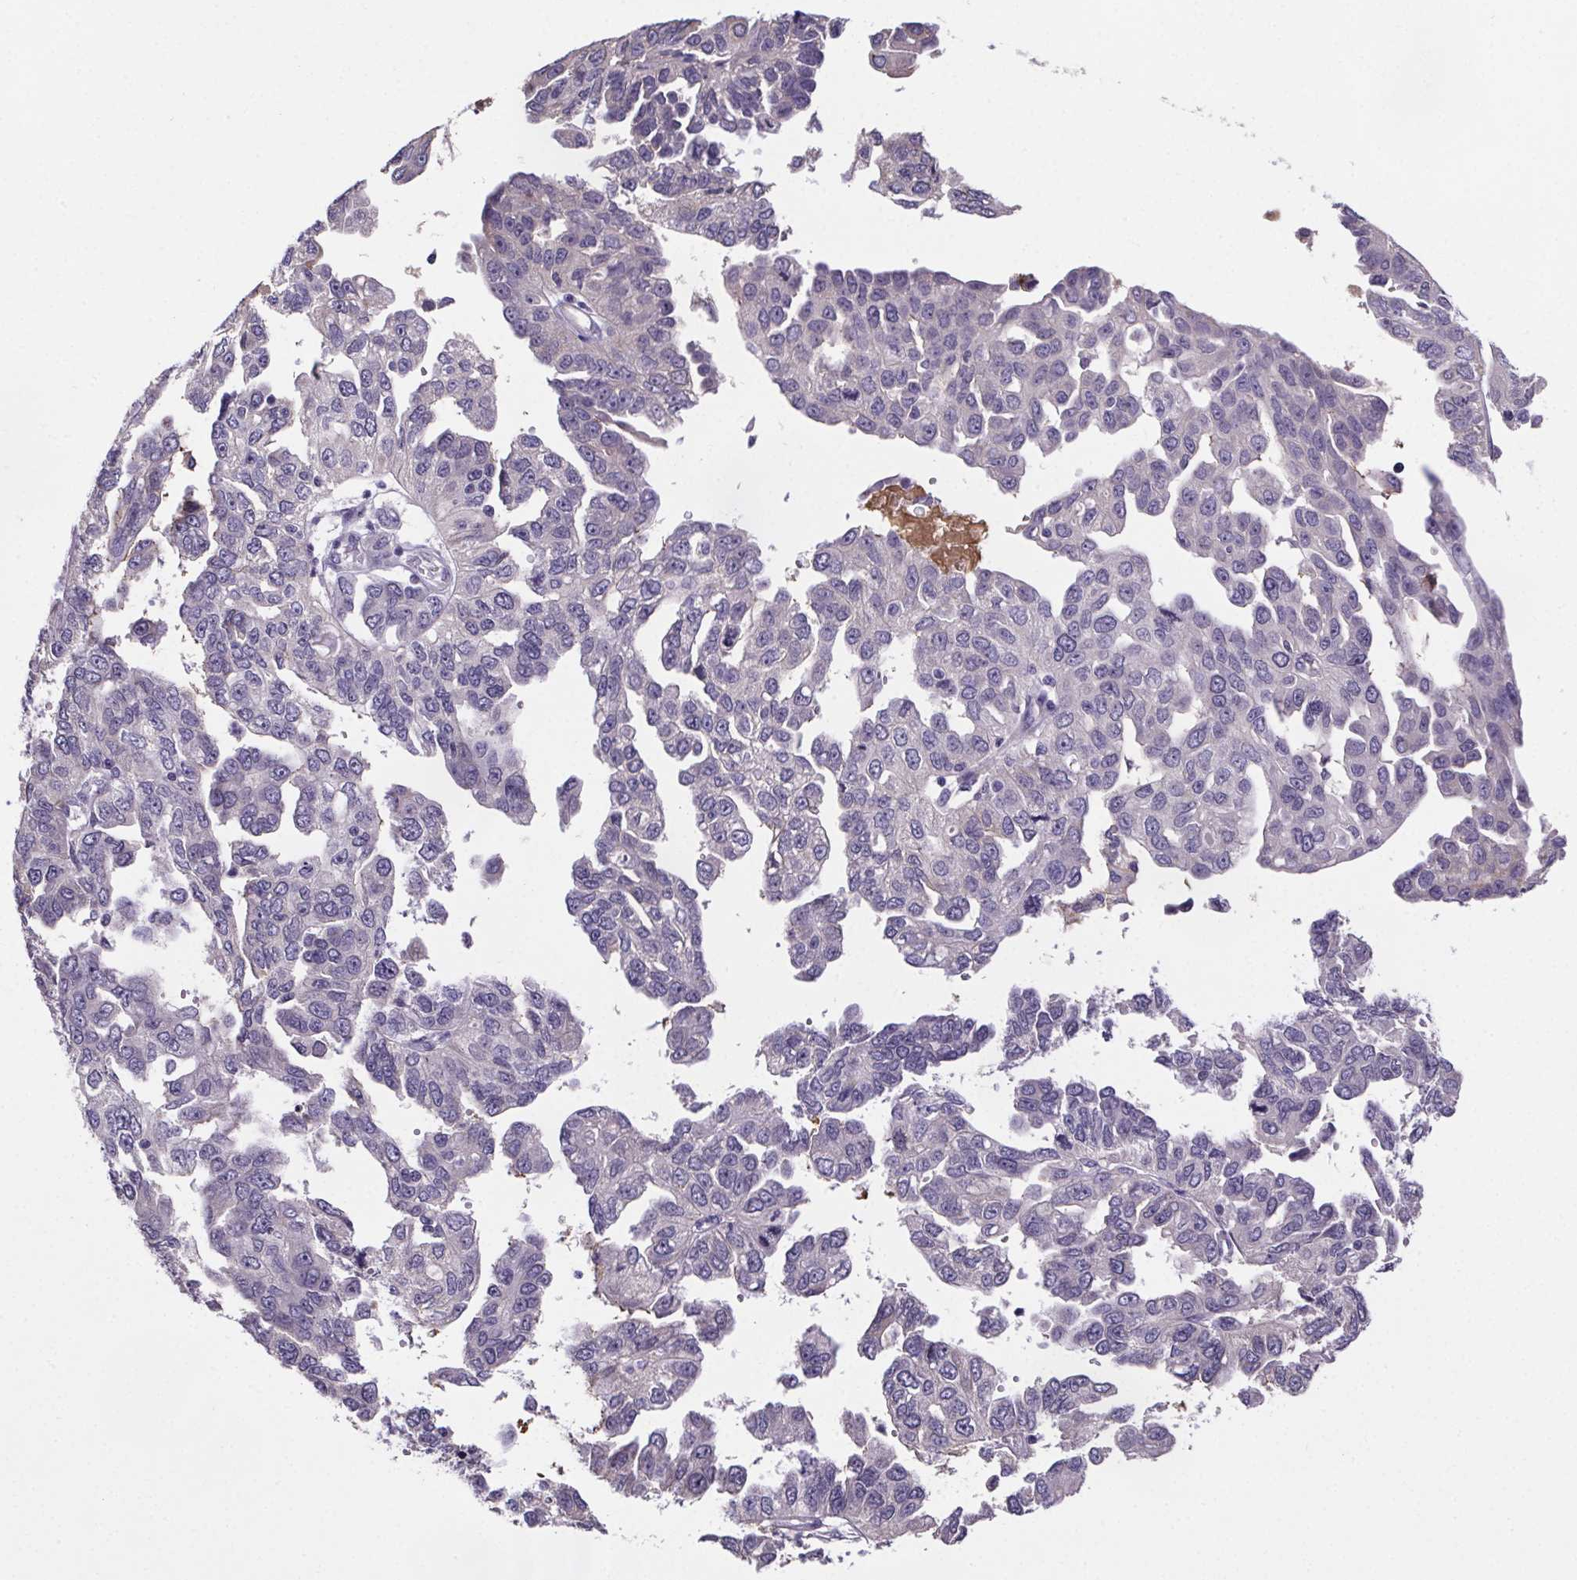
{"staining": {"intensity": "negative", "quantity": "none", "location": "none"}, "tissue": "ovarian cancer", "cell_type": "Tumor cells", "image_type": "cancer", "snomed": [{"axis": "morphology", "description": "Cystadenocarcinoma, serous, NOS"}, {"axis": "topography", "description": "Ovary"}], "caption": "Human ovarian serous cystadenocarcinoma stained for a protein using IHC exhibits no expression in tumor cells.", "gene": "CUBN", "patient": {"sex": "female", "age": 53}}